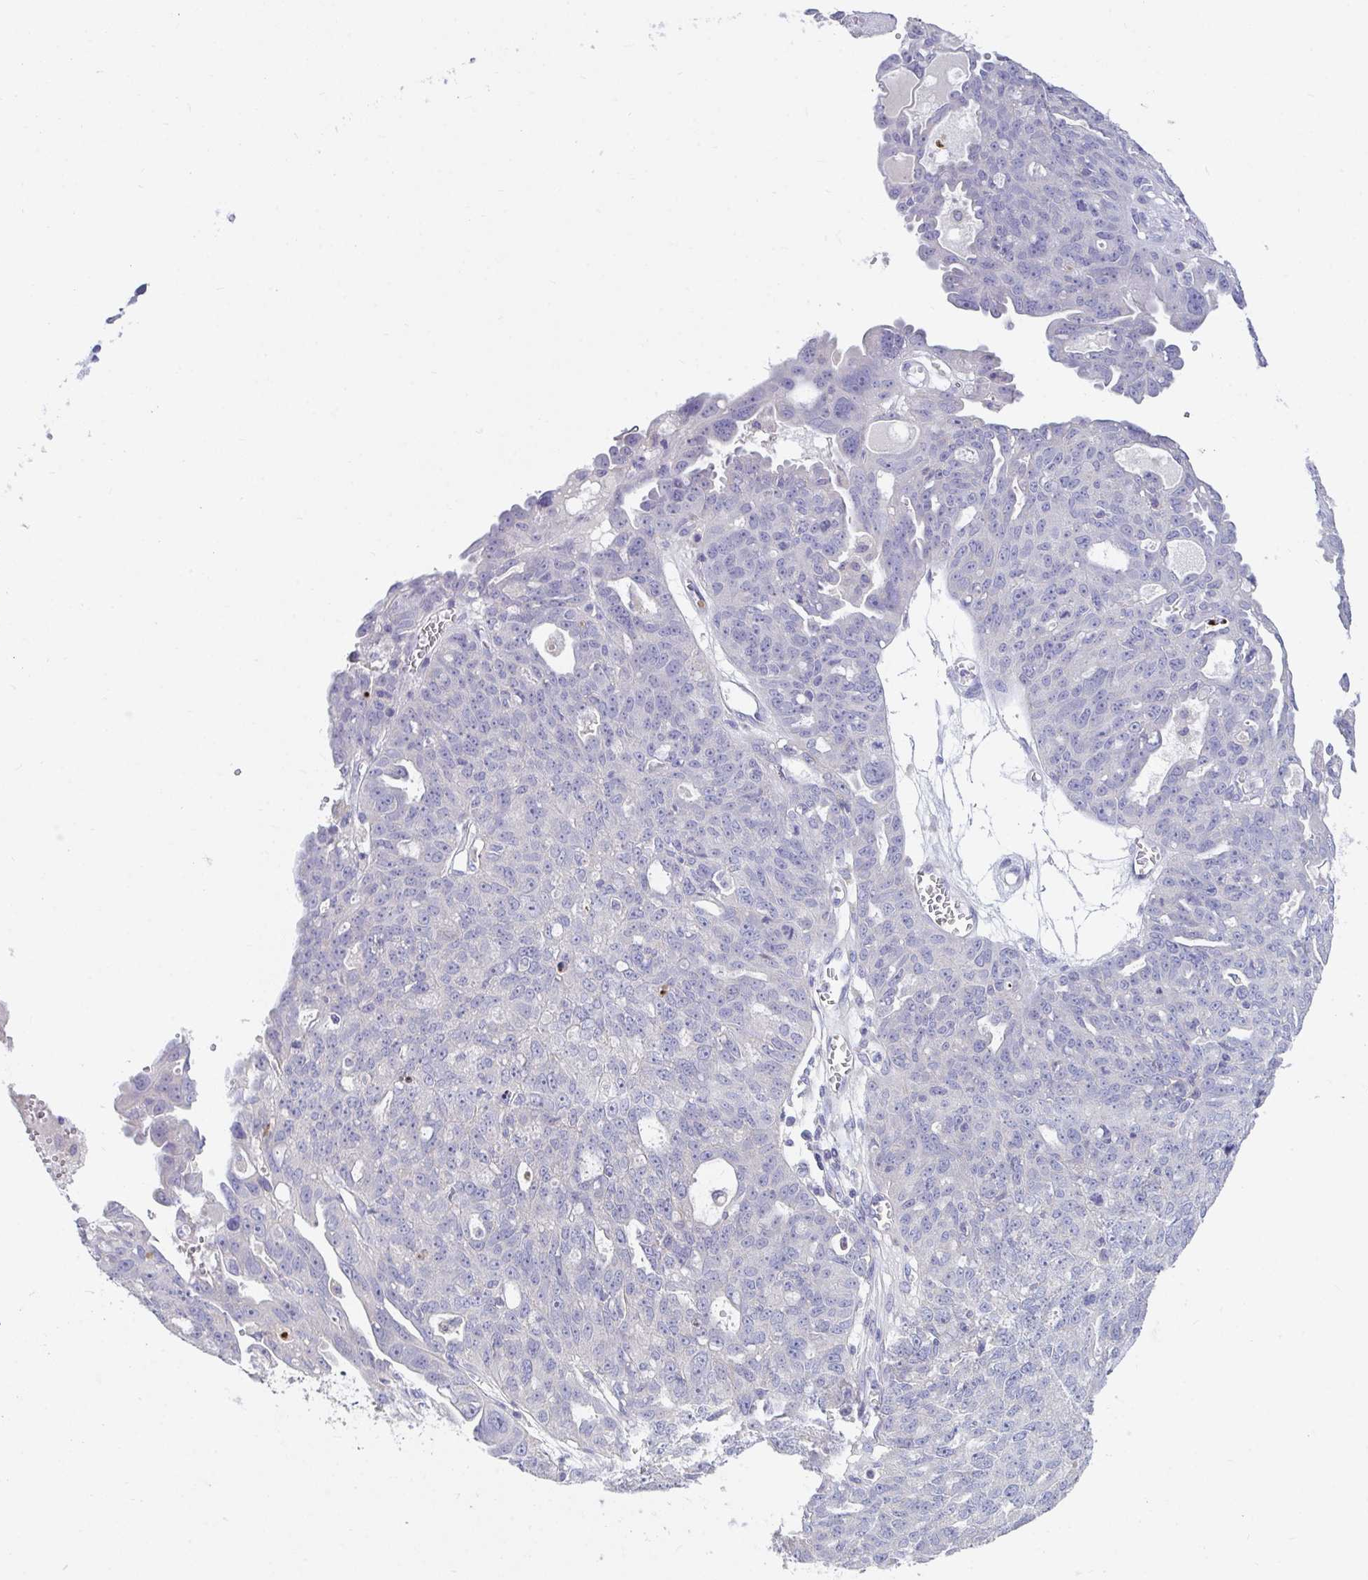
{"staining": {"intensity": "negative", "quantity": "none", "location": "none"}, "tissue": "ovarian cancer", "cell_type": "Tumor cells", "image_type": "cancer", "snomed": [{"axis": "morphology", "description": "Carcinoma, endometroid"}, {"axis": "topography", "description": "Ovary"}], "caption": "IHC histopathology image of ovarian endometroid carcinoma stained for a protein (brown), which reveals no expression in tumor cells. (DAB (3,3'-diaminobenzidine) immunohistochemistry visualized using brightfield microscopy, high magnification).", "gene": "ZNF561", "patient": {"sex": "female", "age": 70}}